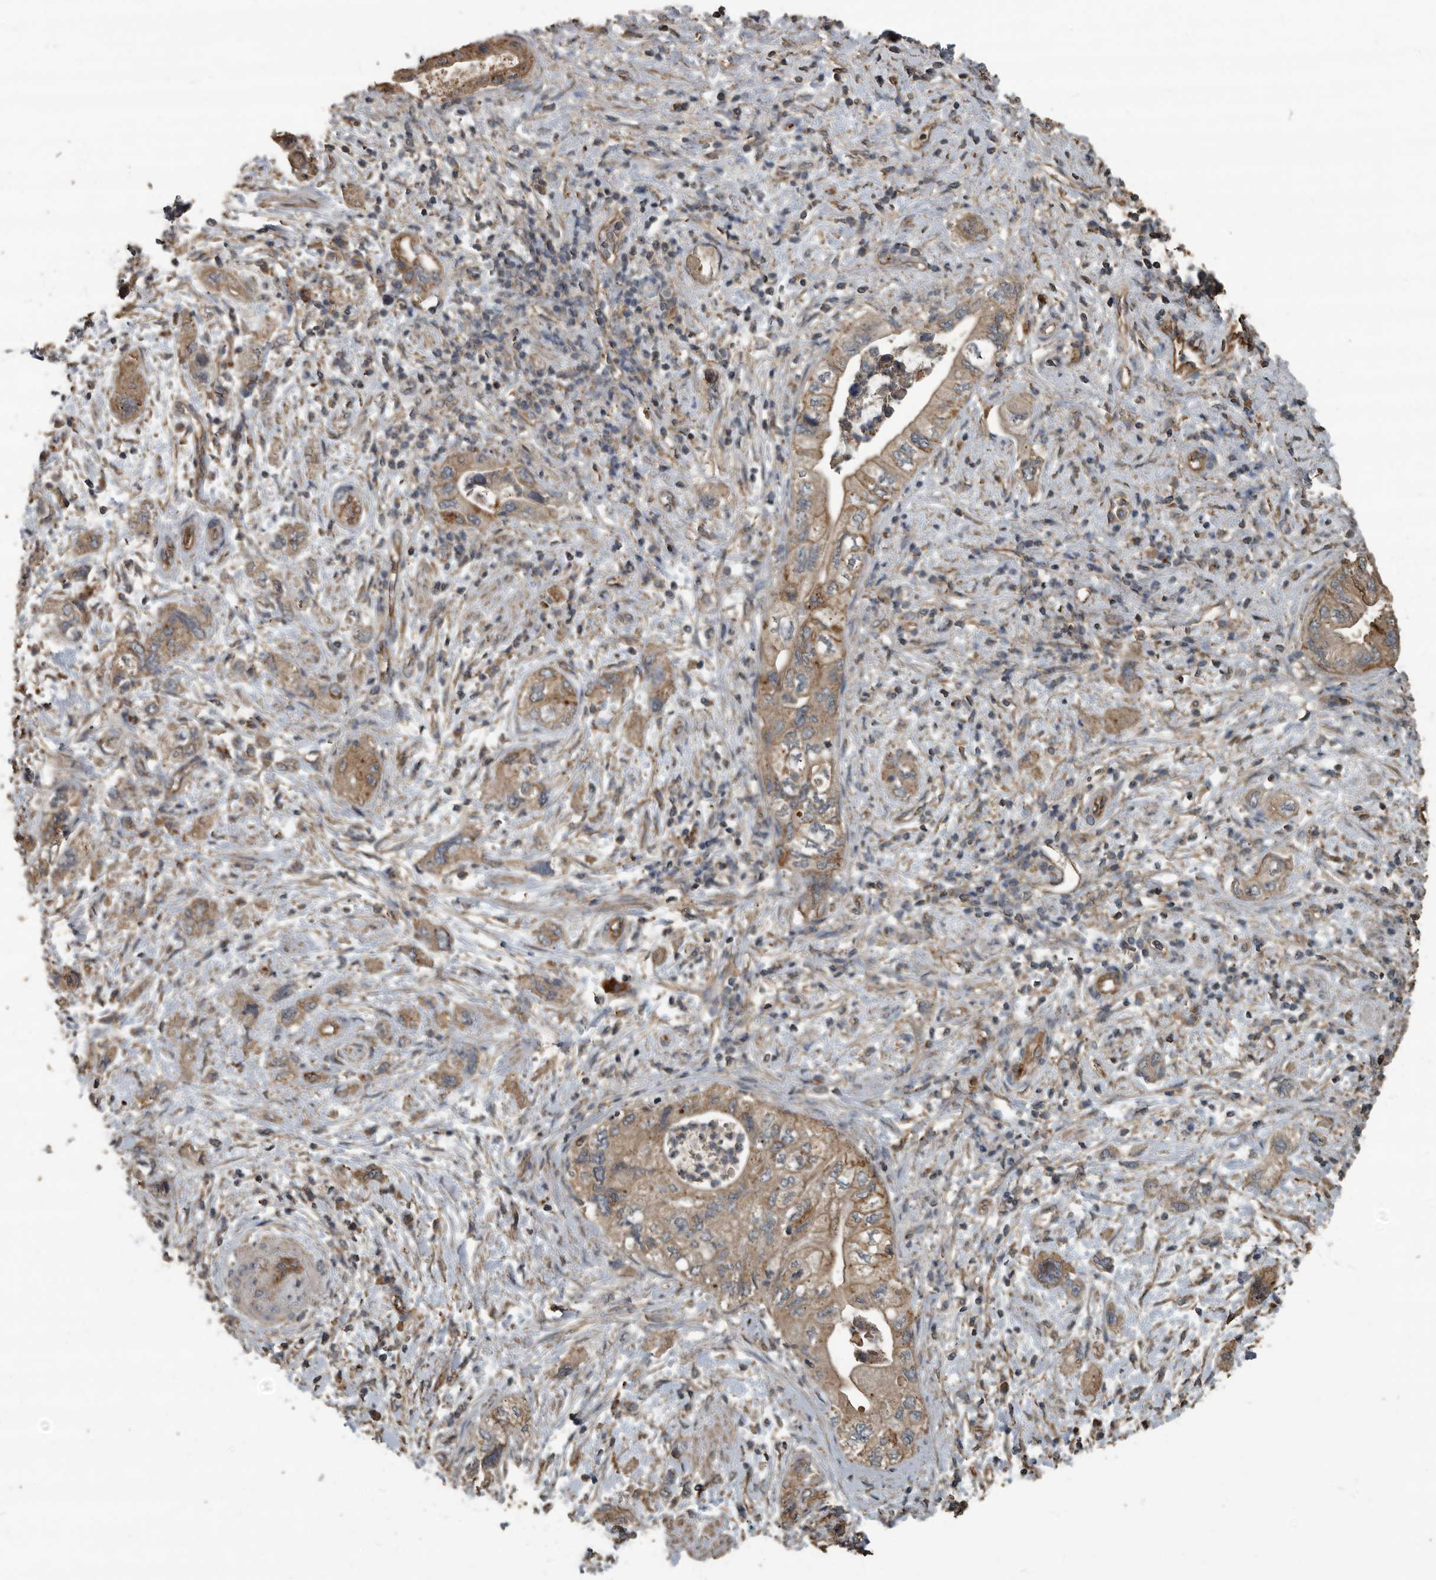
{"staining": {"intensity": "weak", "quantity": ">75%", "location": "cytoplasmic/membranous"}, "tissue": "pancreatic cancer", "cell_type": "Tumor cells", "image_type": "cancer", "snomed": [{"axis": "morphology", "description": "Adenocarcinoma, NOS"}, {"axis": "topography", "description": "Pancreas"}], "caption": "This is a histology image of IHC staining of pancreatic adenocarcinoma, which shows weak expression in the cytoplasmic/membranous of tumor cells.", "gene": "IL15RA", "patient": {"sex": "female", "age": 73}}